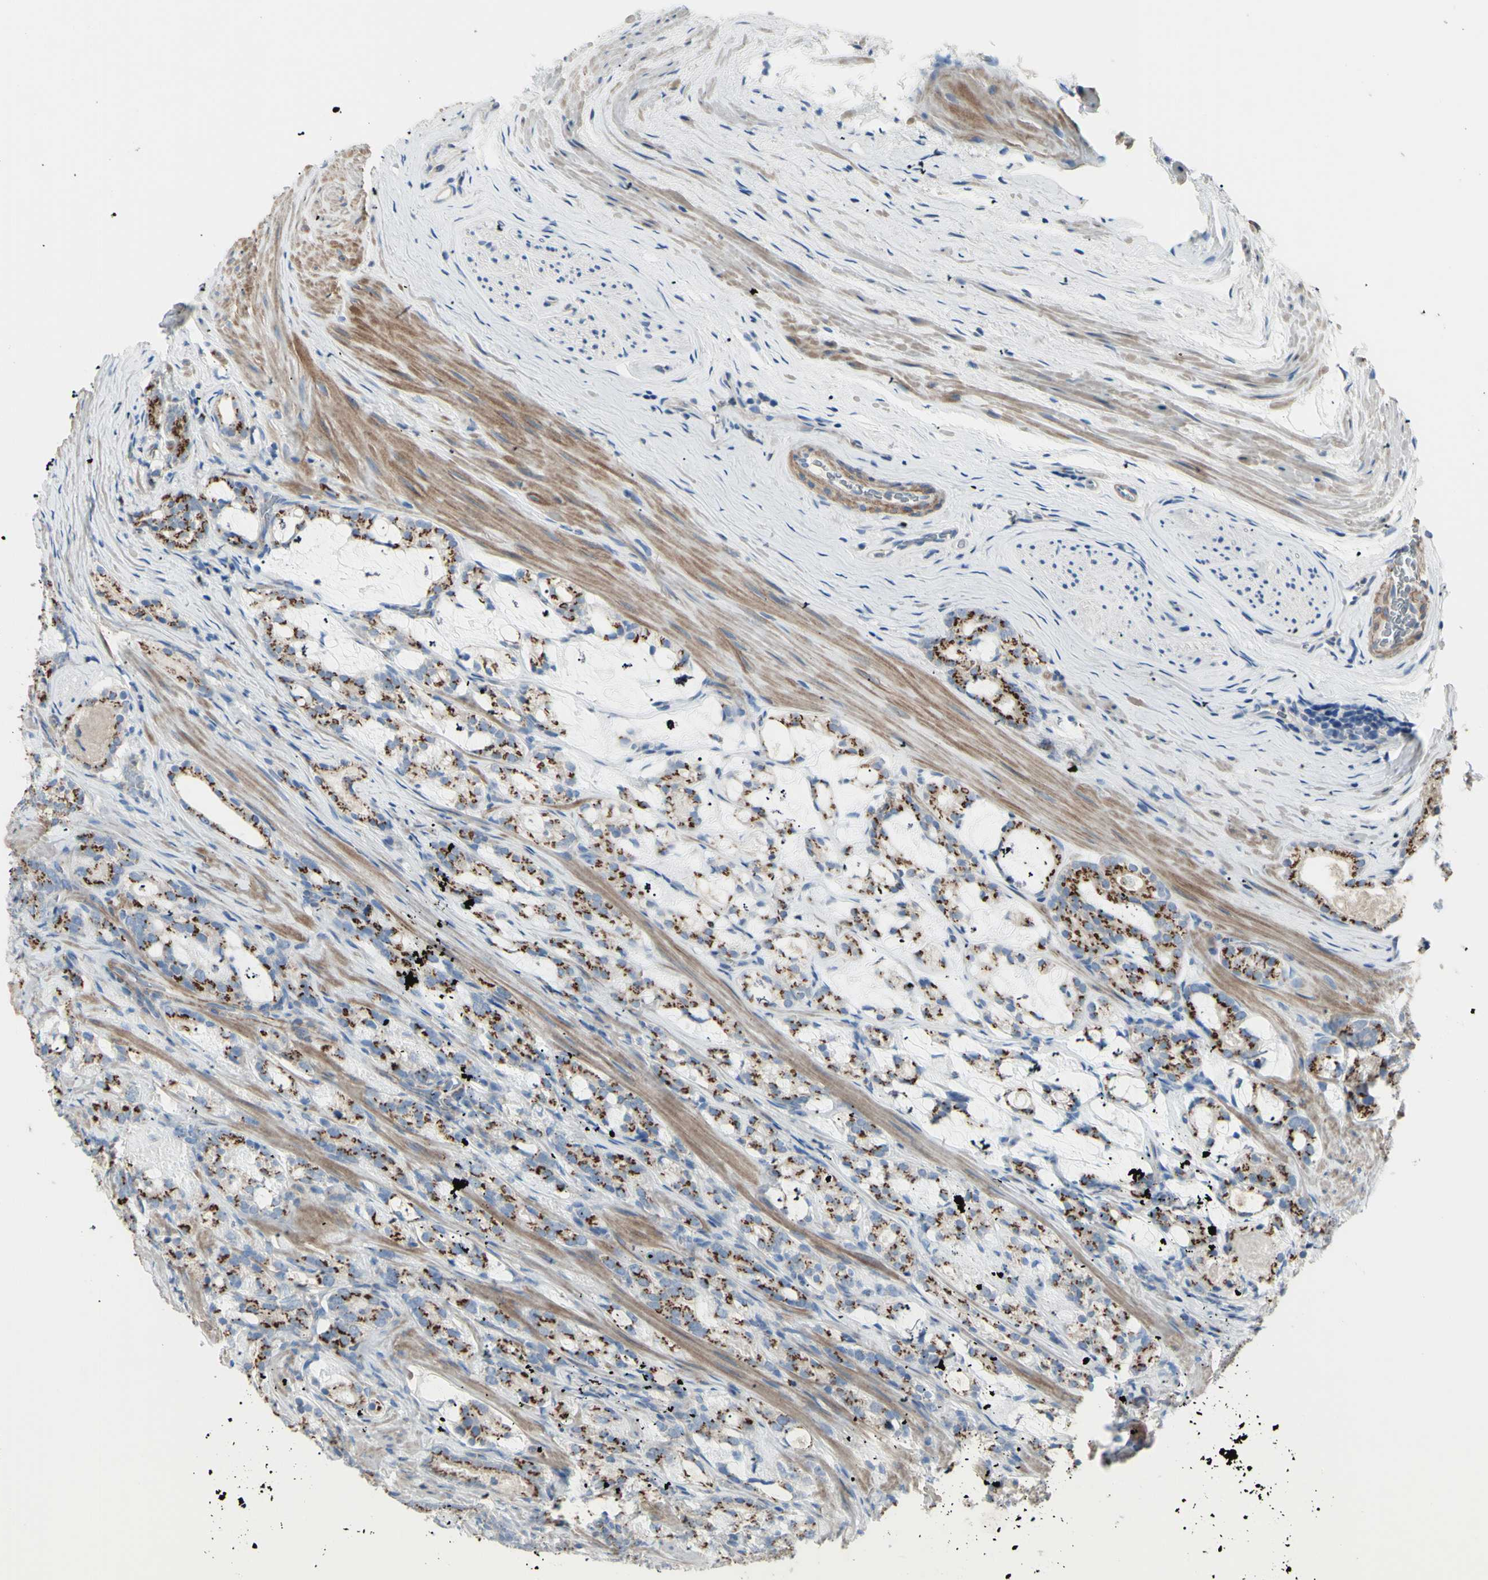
{"staining": {"intensity": "moderate", "quantity": "25%-75%", "location": "cytoplasmic/membranous"}, "tissue": "prostate cancer", "cell_type": "Tumor cells", "image_type": "cancer", "snomed": [{"axis": "morphology", "description": "Adenocarcinoma, Low grade"}, {"axis": "topography", "description": "Prostate"}], "caption": "Immunohistochemical staining of prostate cancer (adenocarcinoma (low-grade)) displays medium levels of moderate cytoplasmic/membranous positivity in approximately 25%-75% of tumor cells. The staining is performed using DAB (3,3'-diaminobenzidine) brown chromogen to label protein expression. The nuclei are counter-stained blue using hematoxylin.", "gene": "B4GALT3", "patient": {"sex": "male", "age": 59}}